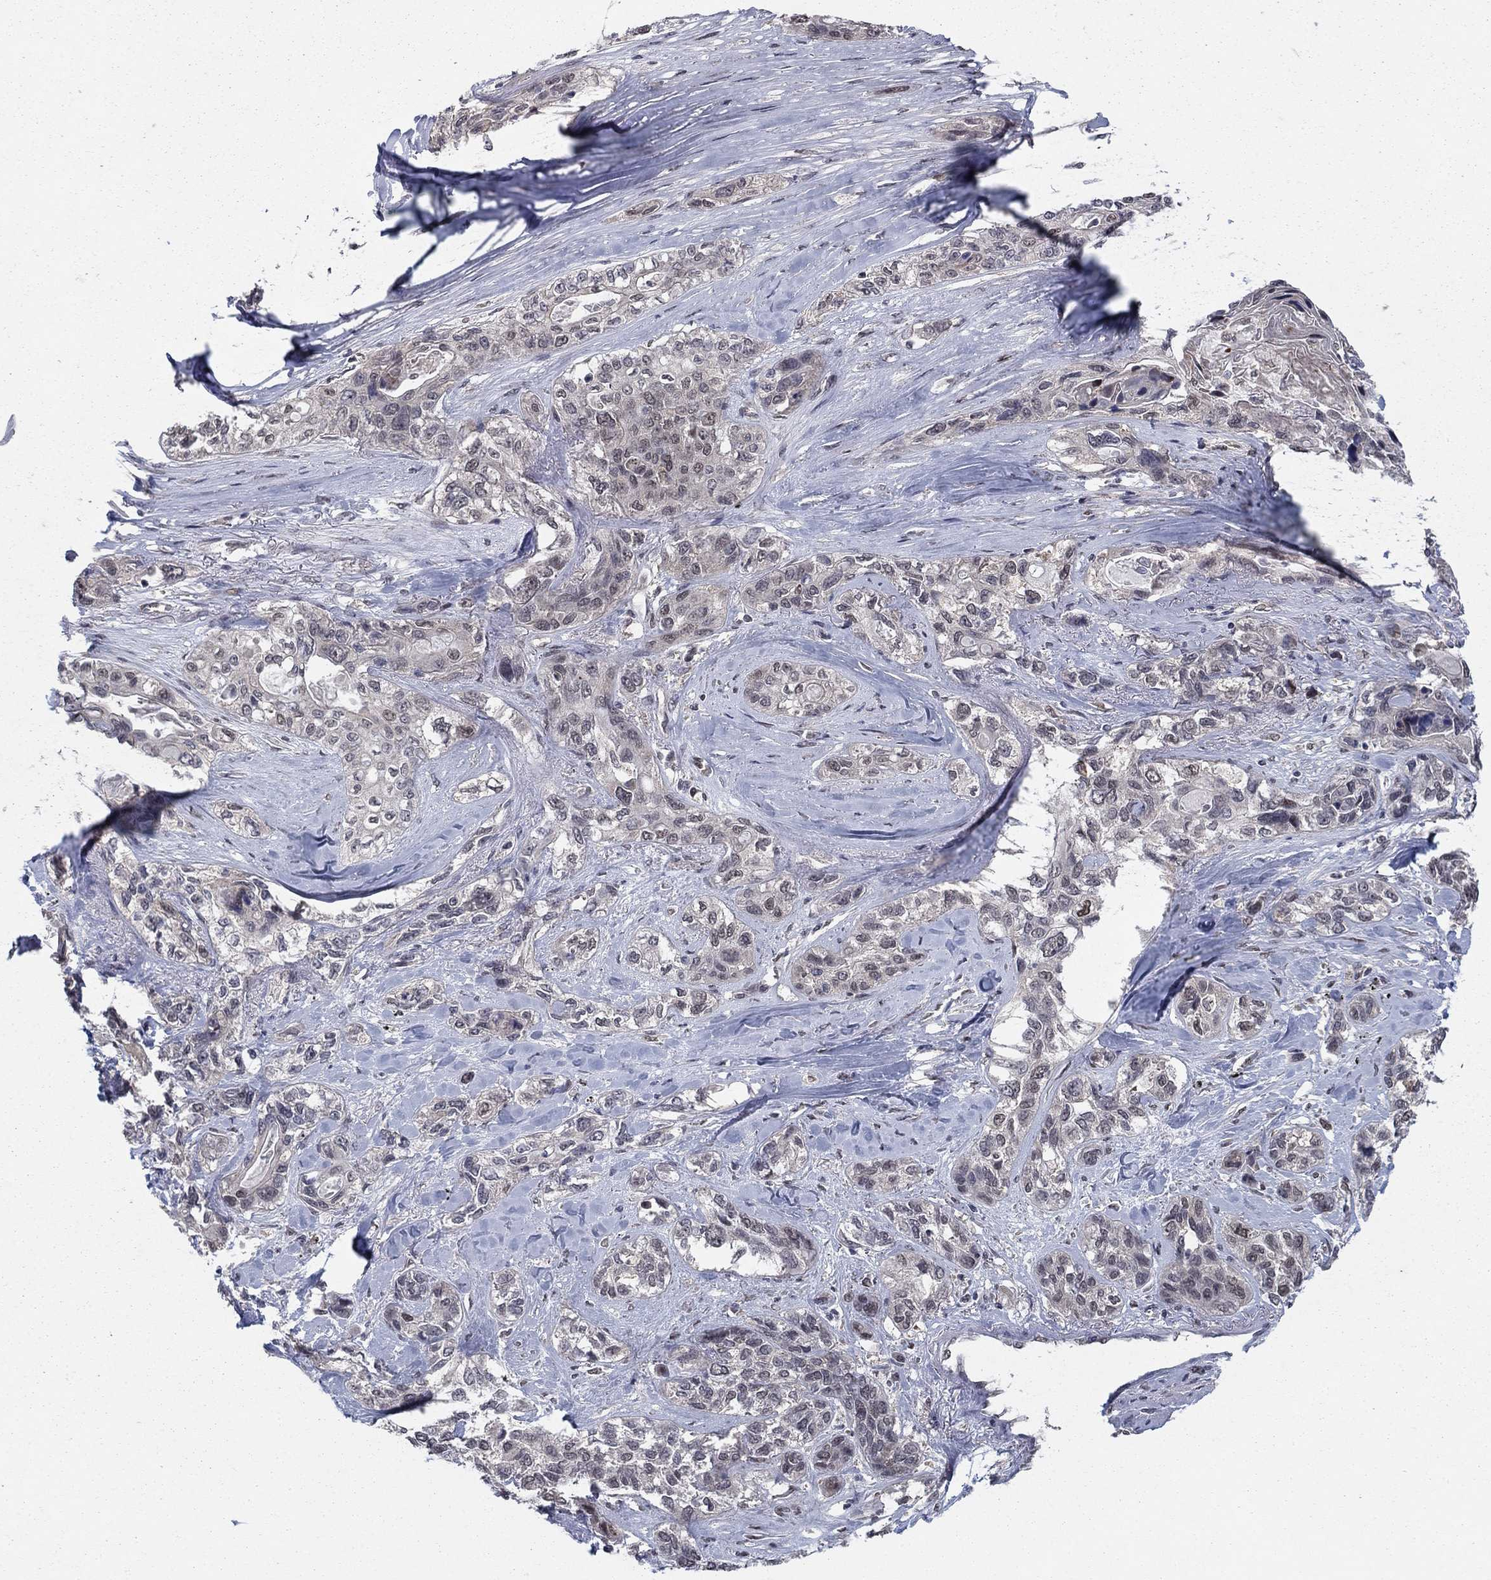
{"staining": {"intensity": "negative", "quantity": "none", "location": "none"}, "tissue": "lung cancer", "cell_type": "Tumor cells", "image_type": "cancer", "snomed": [{"axis": "morphology", "description": "Squamous cell carcinoma, NOS"}, {"axis": "topography", "description": "Lung"}], "caption": "Immunohistochemistry of lung squamous cell carcinoma displays no staining in tumor cells. Nuclei are stained in blue.", "gene": "PSMC1", "patient": {"sex": "female", "age": 70}}